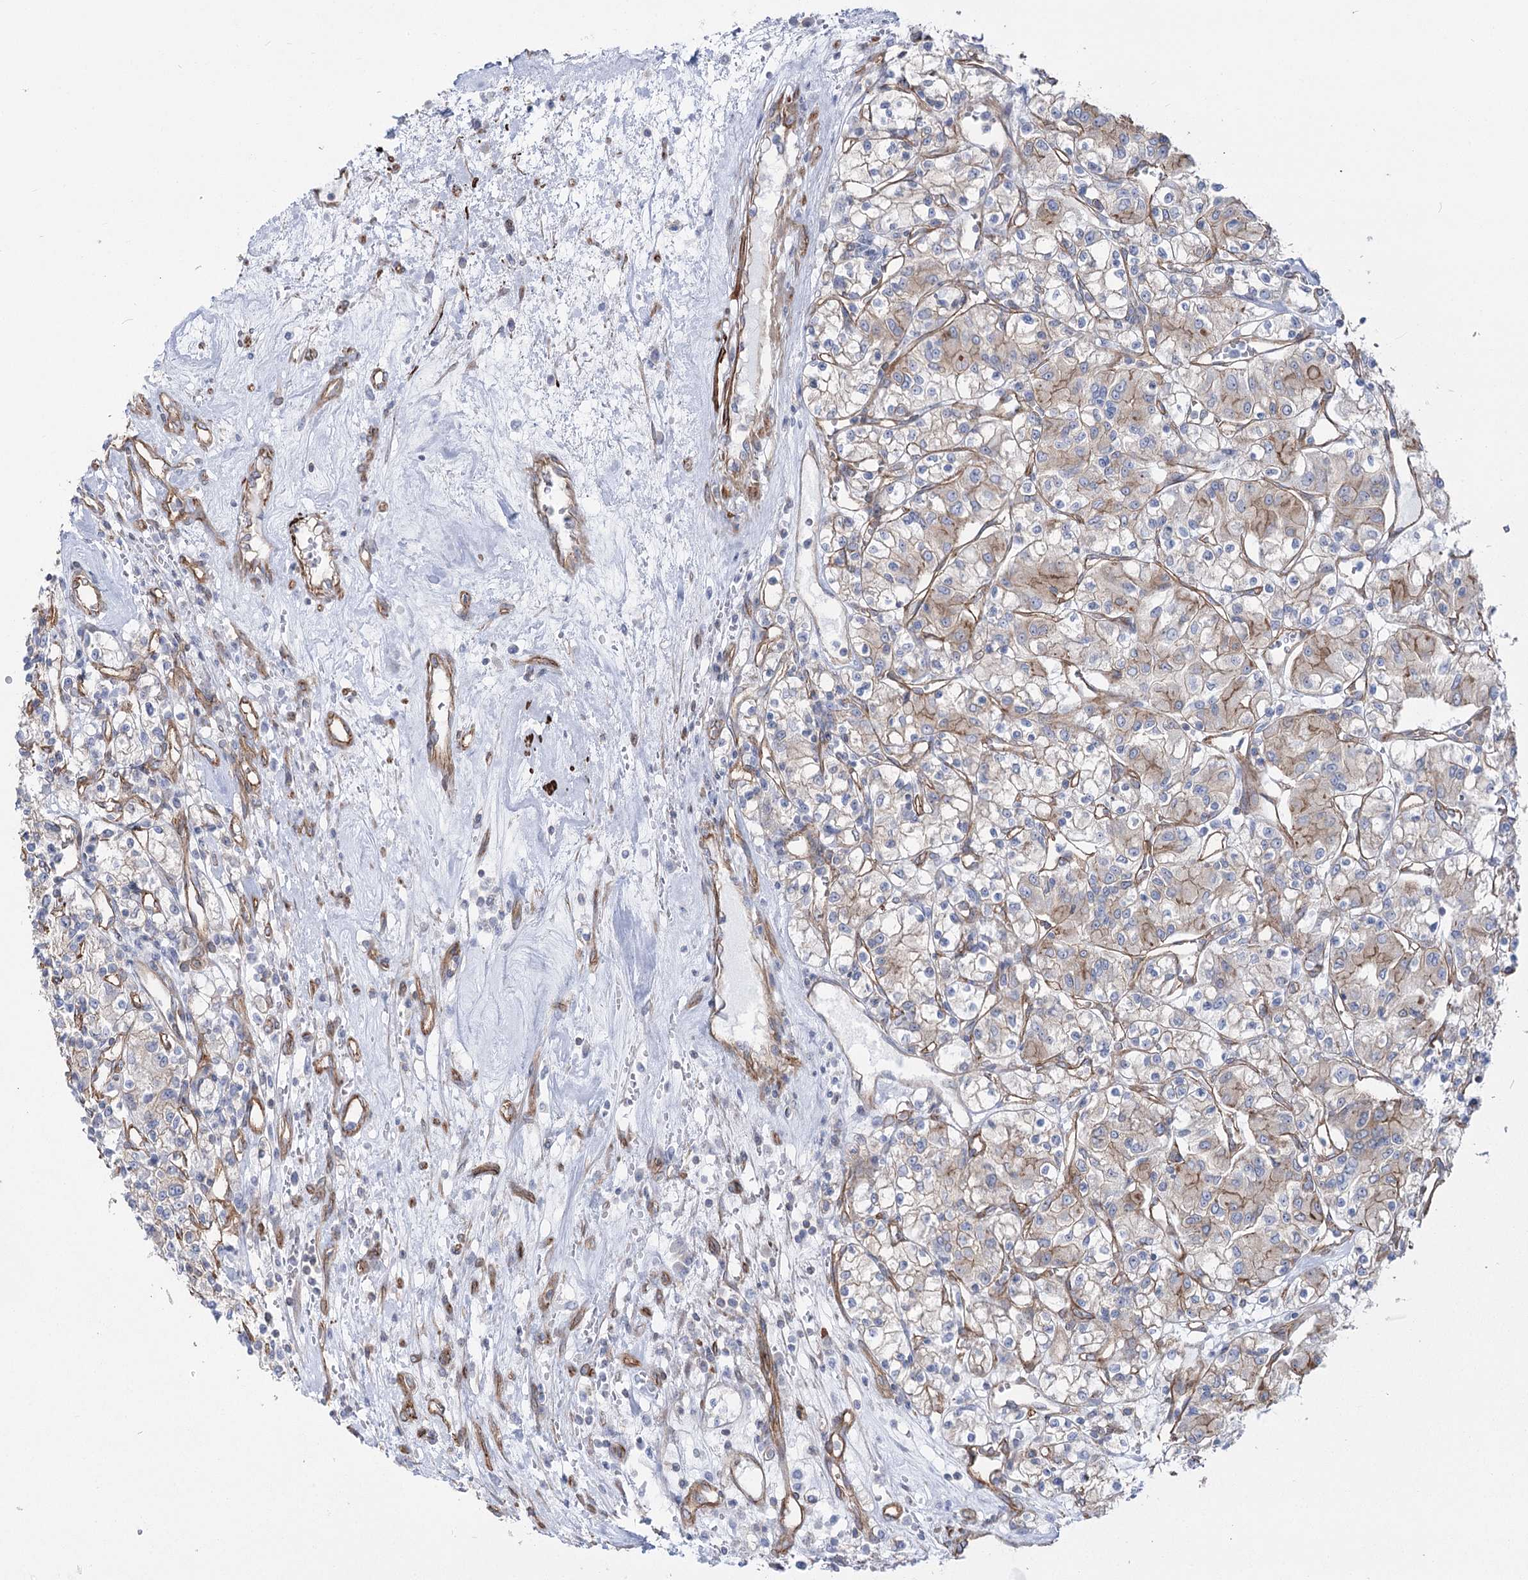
{"staining": {"intensity": "weak", "quantity": "25%-75%", "location": "cytoplasmic/membranous"}, "tissue": "renal cancer", "cell_type": "Tumor cells", "image_type": "cancer", "snomed": [{"axis": "morphology", "description": "Adenocarcinoma, NOS"}, {"axis": "topography", "description": "Kidney"}], "caption": "A histopathology image of renal cancer stained for a protein exhibits weak cytoplasmic/membranous brown staining in tumor cells. (DAB (3,3'-diaminobenzidine) IHC, brown staining for protein, blue staining for nuclei).", "gene": "PLEKHA5", "patient": {"sex": "female", "age": 59}}